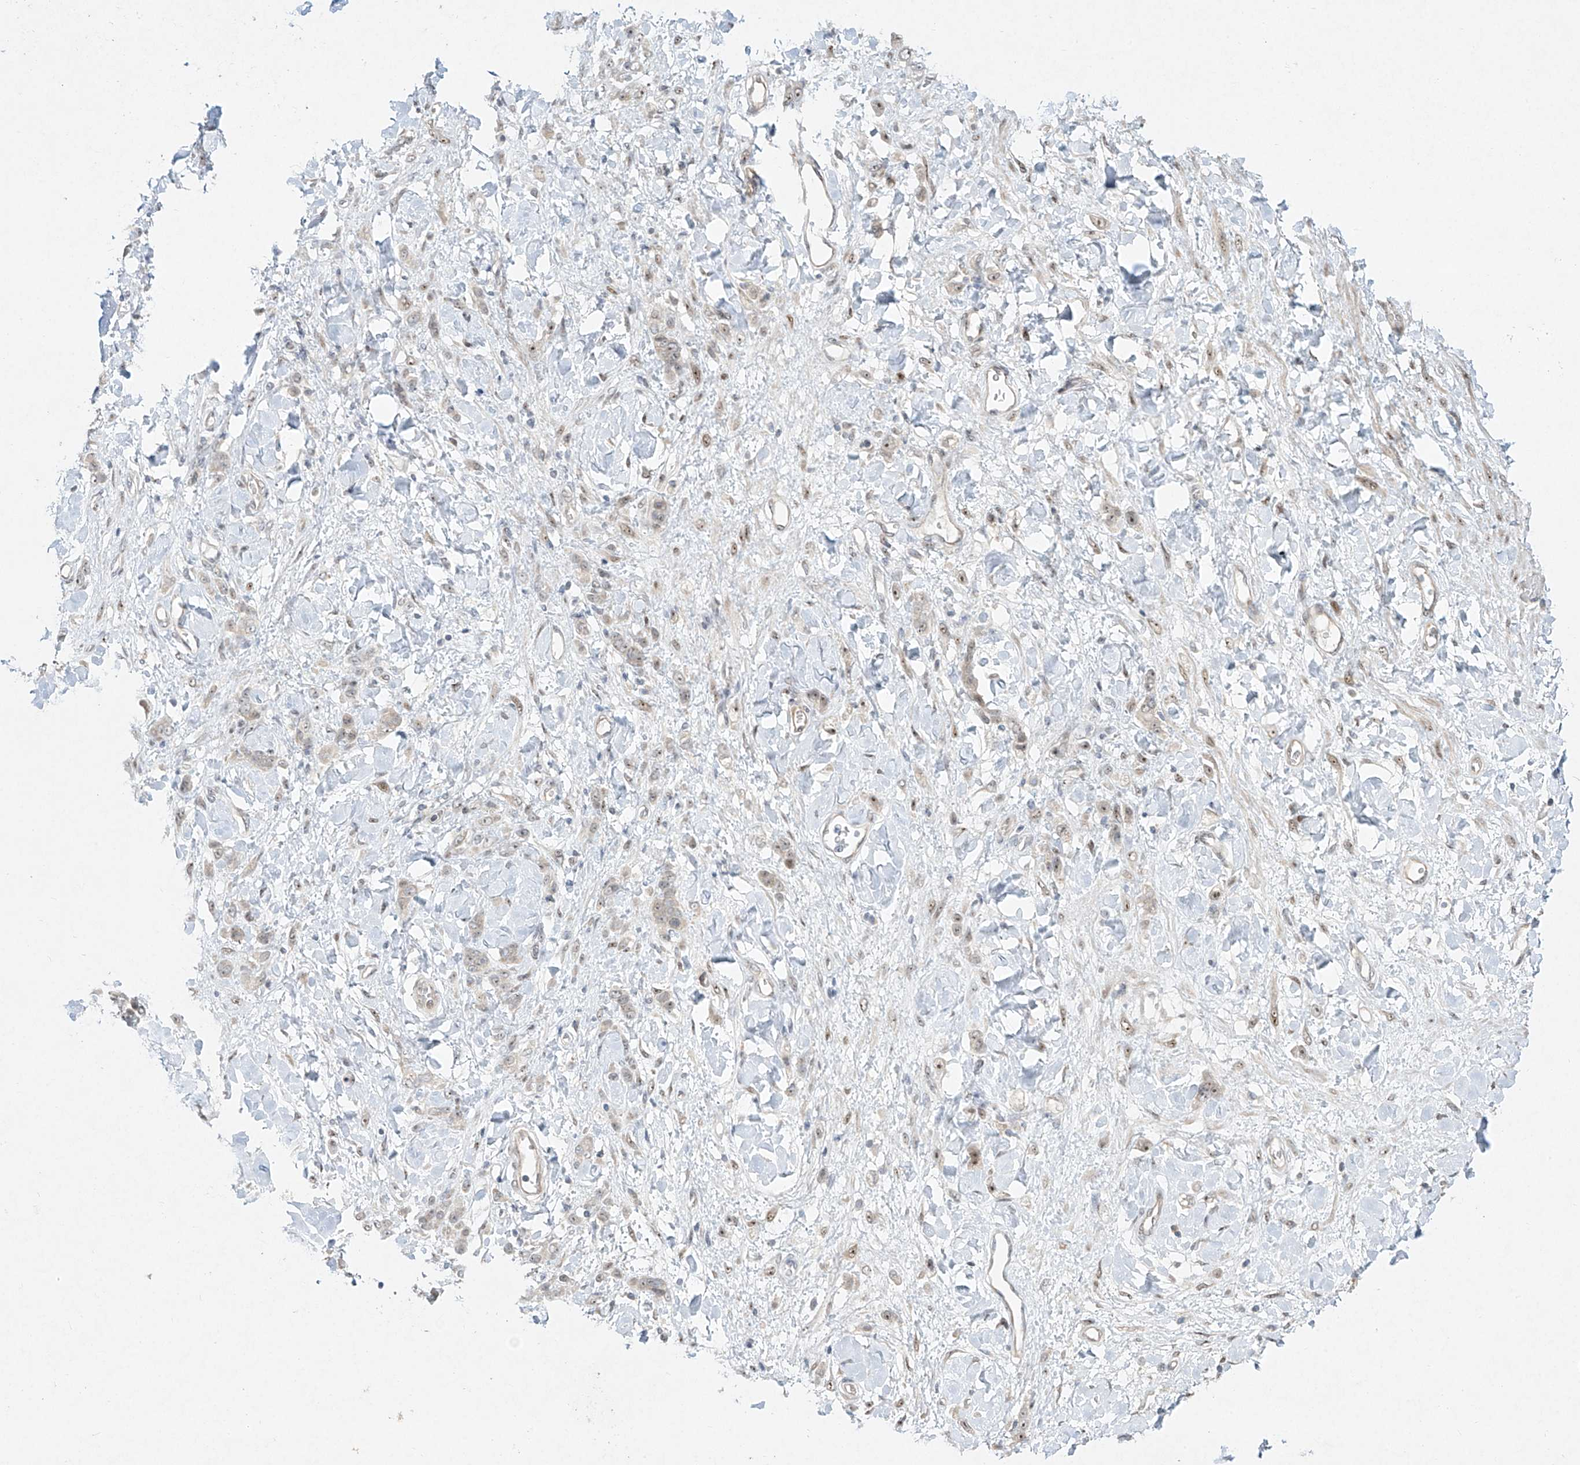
{"staining": {"intensity": "weak", "quantity": "<25%", "location": "nuclear"}, "tissue": "stomach cancer", "cell_type": "Tumor cells", "image_type": "cancer", "snomed": [{"axis": "morphology", "description": "Normal tissue, NOS"}, {"axis": "morphology", "description": "Adenocarcinoma, NOS"}, {"axis": "topography", "description": "Stomach"}], "caption": "DAB (3,3'-diaminobenzidine) immunohistochemical staining of stomach cancer (adenocarcinoma) displays no significant expression in tumor cells.", "gene": "TASP1", "patient": {"sex": "male", "age": 82}}